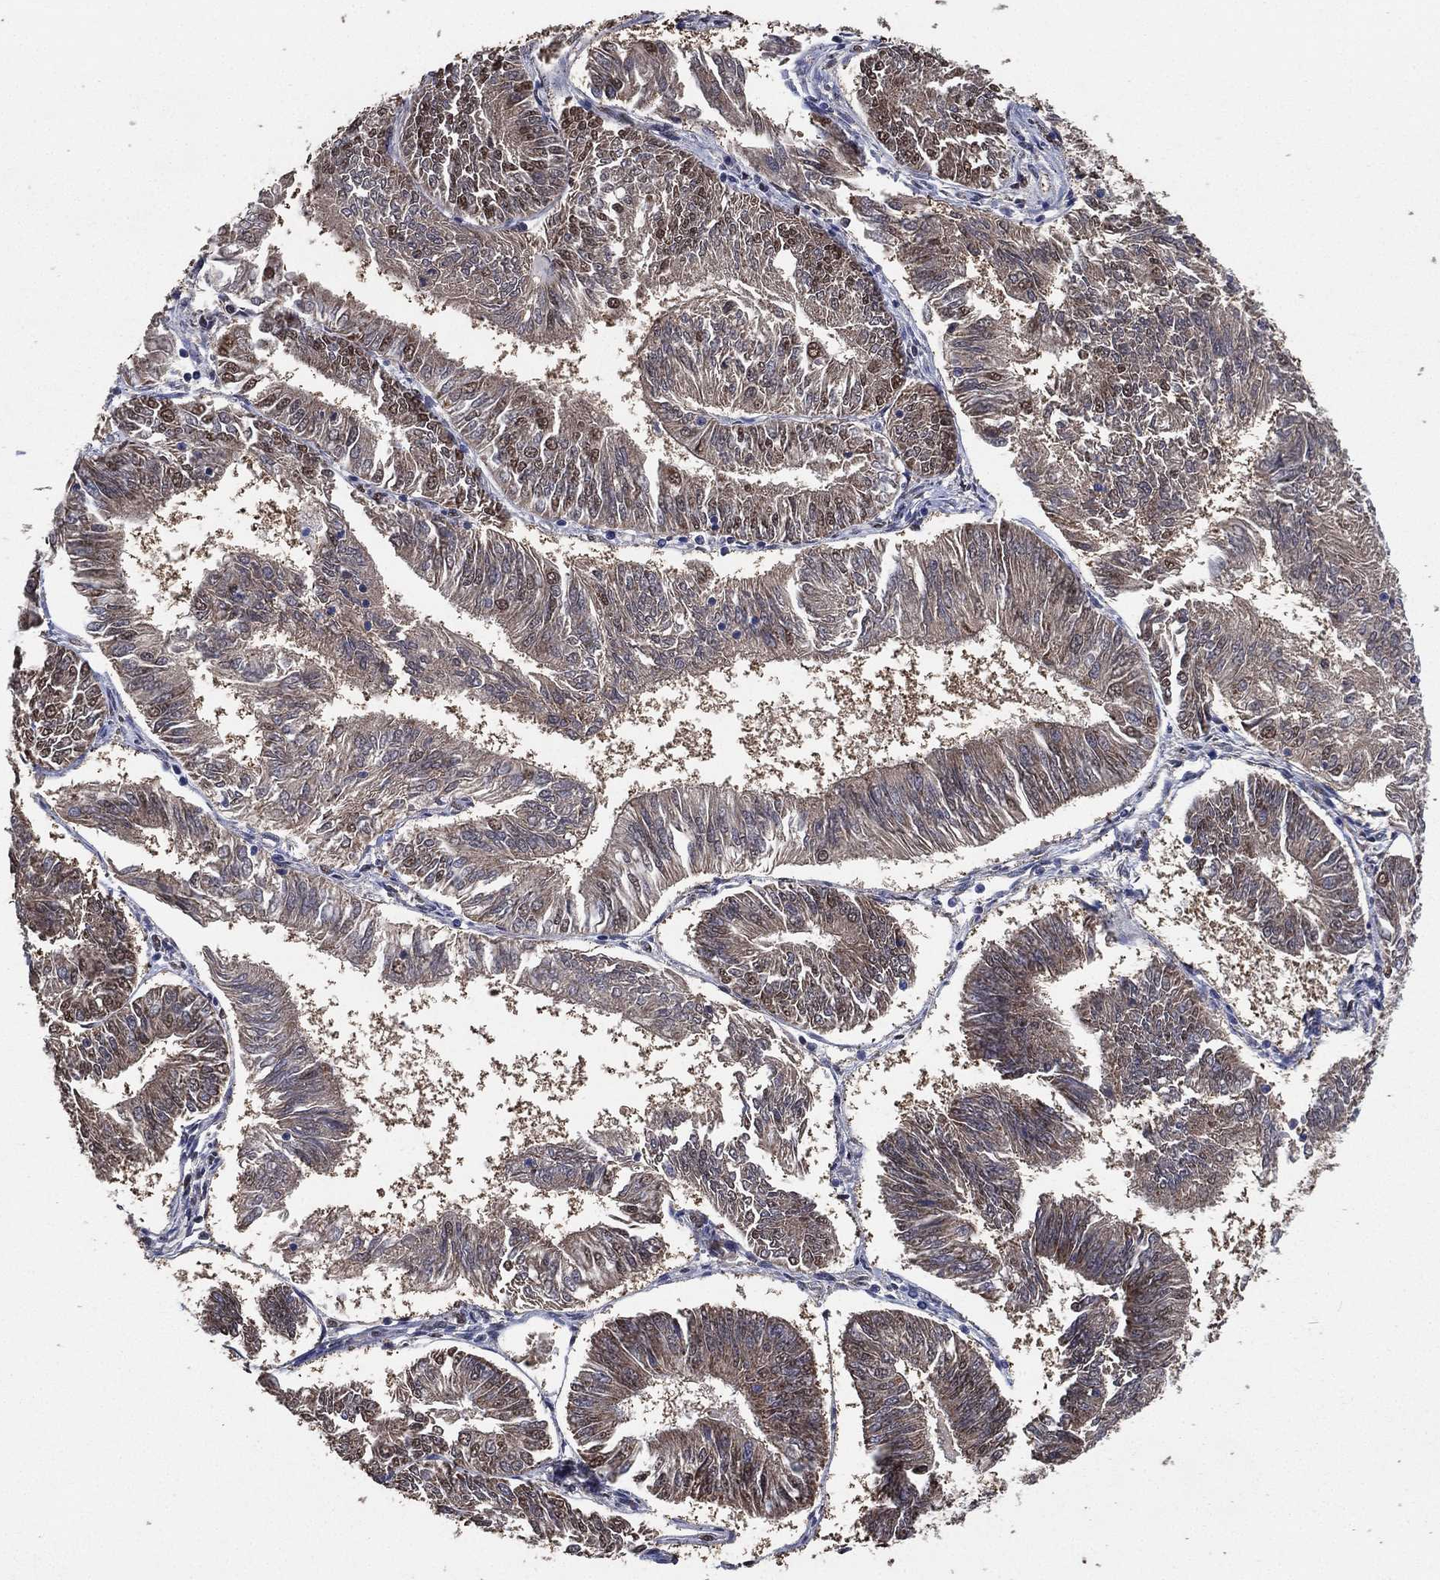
{"staining": {"intensity": "moderate", "quantity": "<25%", "location": "nuclear"}, "tissue": "endometrial cancer", "cell_type": "Tumor cells", "image_type": "cancer", "snomed": [{"axis": "morphology", "description": "Adenocarcinoma, NOS"}, {"axis": "topography", "description": "Endometrium"}], "caption": "IHC staining of endometrial cancer, which demonstrates low levels of moderate nuclear expression in approximately <25% of tumor cells indicating moderate nuclear protein positivity. The staining was performed using DAB (3,3'-diaminobenzidine) (brown) for protein detection and nuclei were counterstained in hematoxylin (blue).", "gene": "ALDH7A1", "patient": {"sex": "female", "age": 58}}